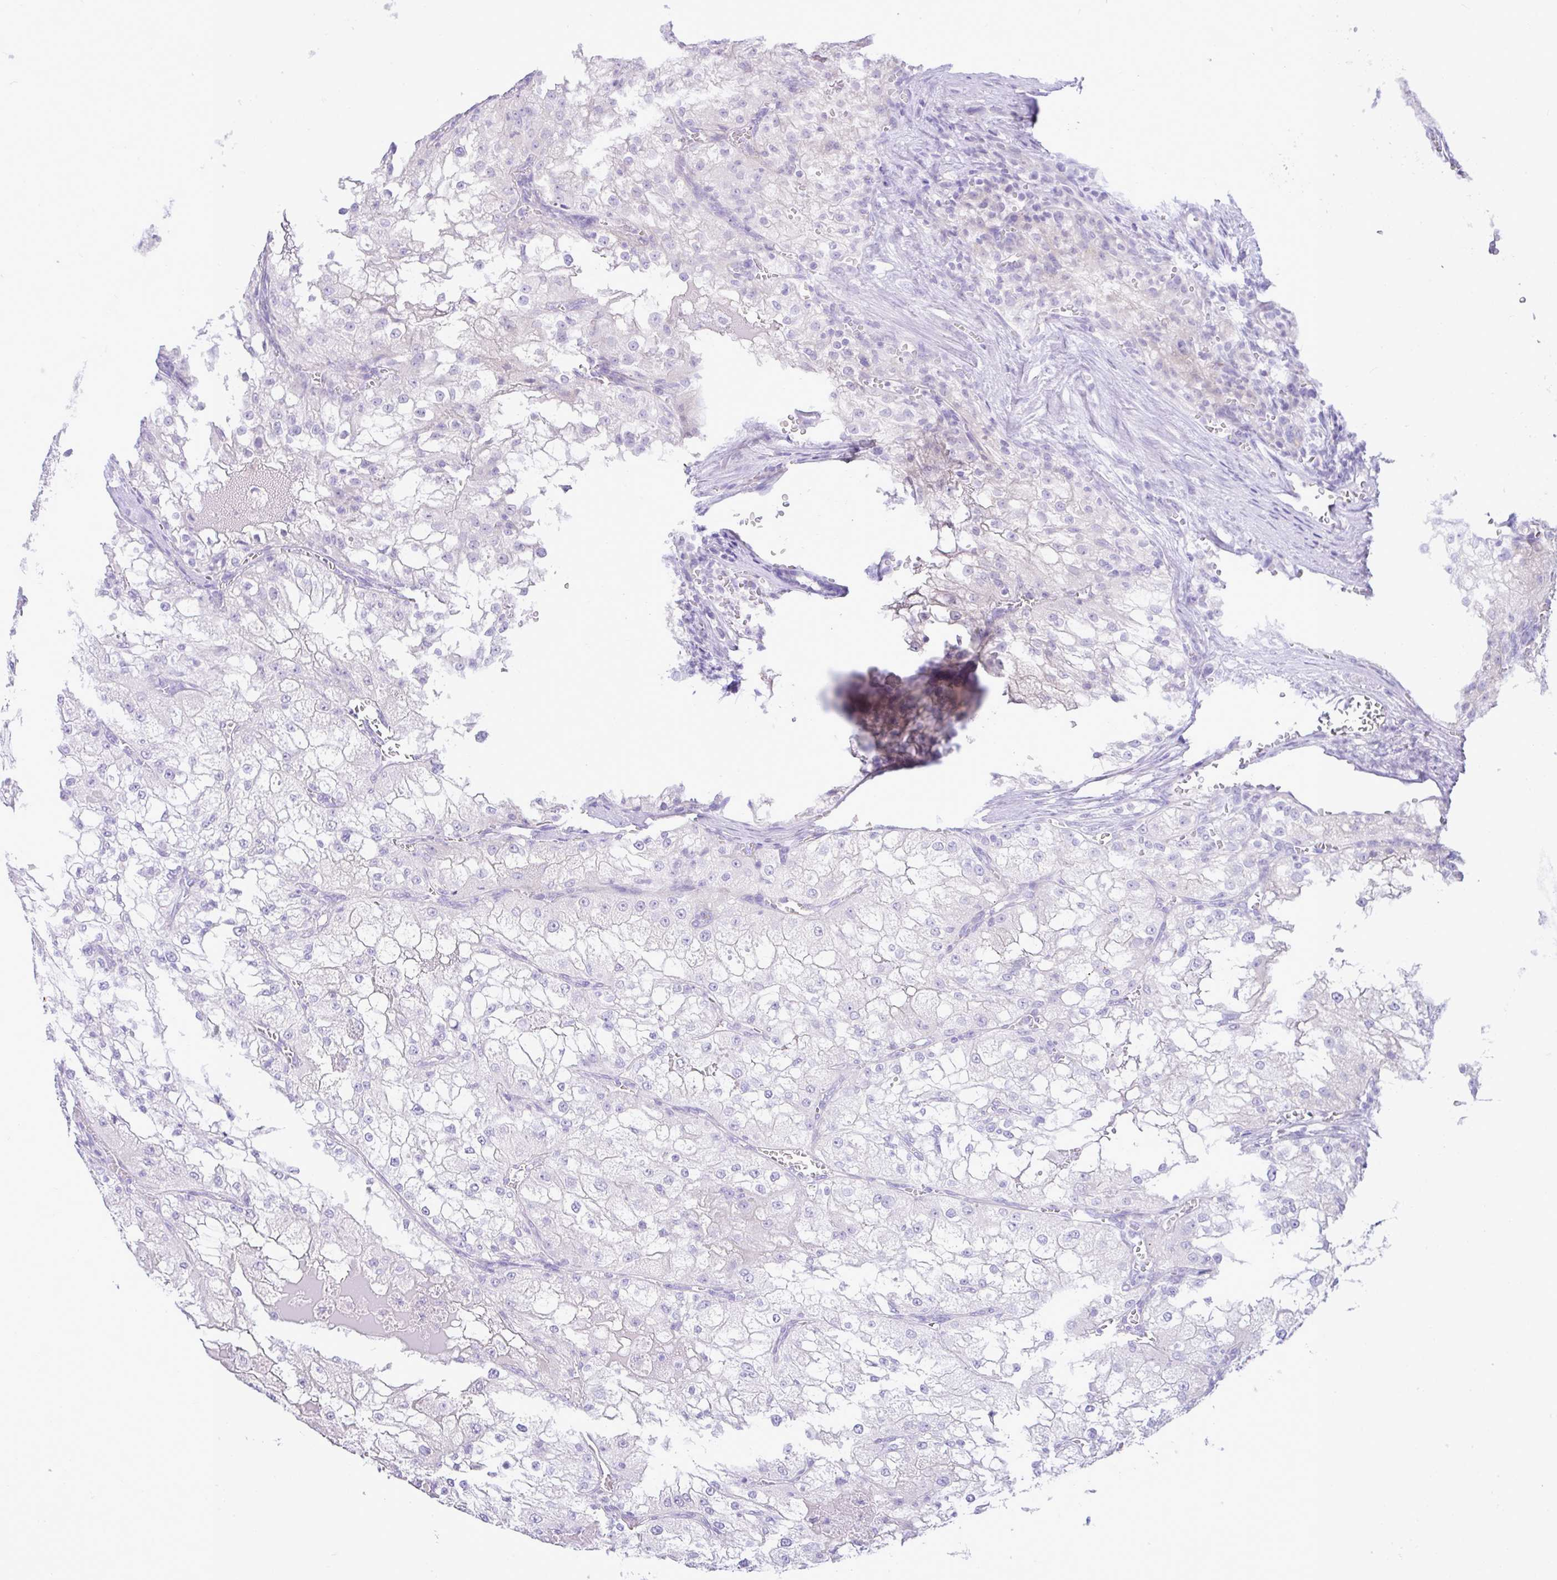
{"staining": {"intensity": "negative", "quantity": "none", "location": "none"}, "tissue": "renal cancer", "cell_type": "Tumor cells", "image_type": "cancer", "snomed": [{"axis": "morphology", "description": "Adenocarcinoma, NOS"}, {"axis": "topography", "description": "Kidney"}], "caption": "DAB (3,3'-diaminobenzidine) immunohistochemical staining of human renal cancer (adenocarcinoma) demonstrates no significant positivity in tumor cells.", "gene": "ZNF101", "patient": {"sex": "female", "age": 74}}